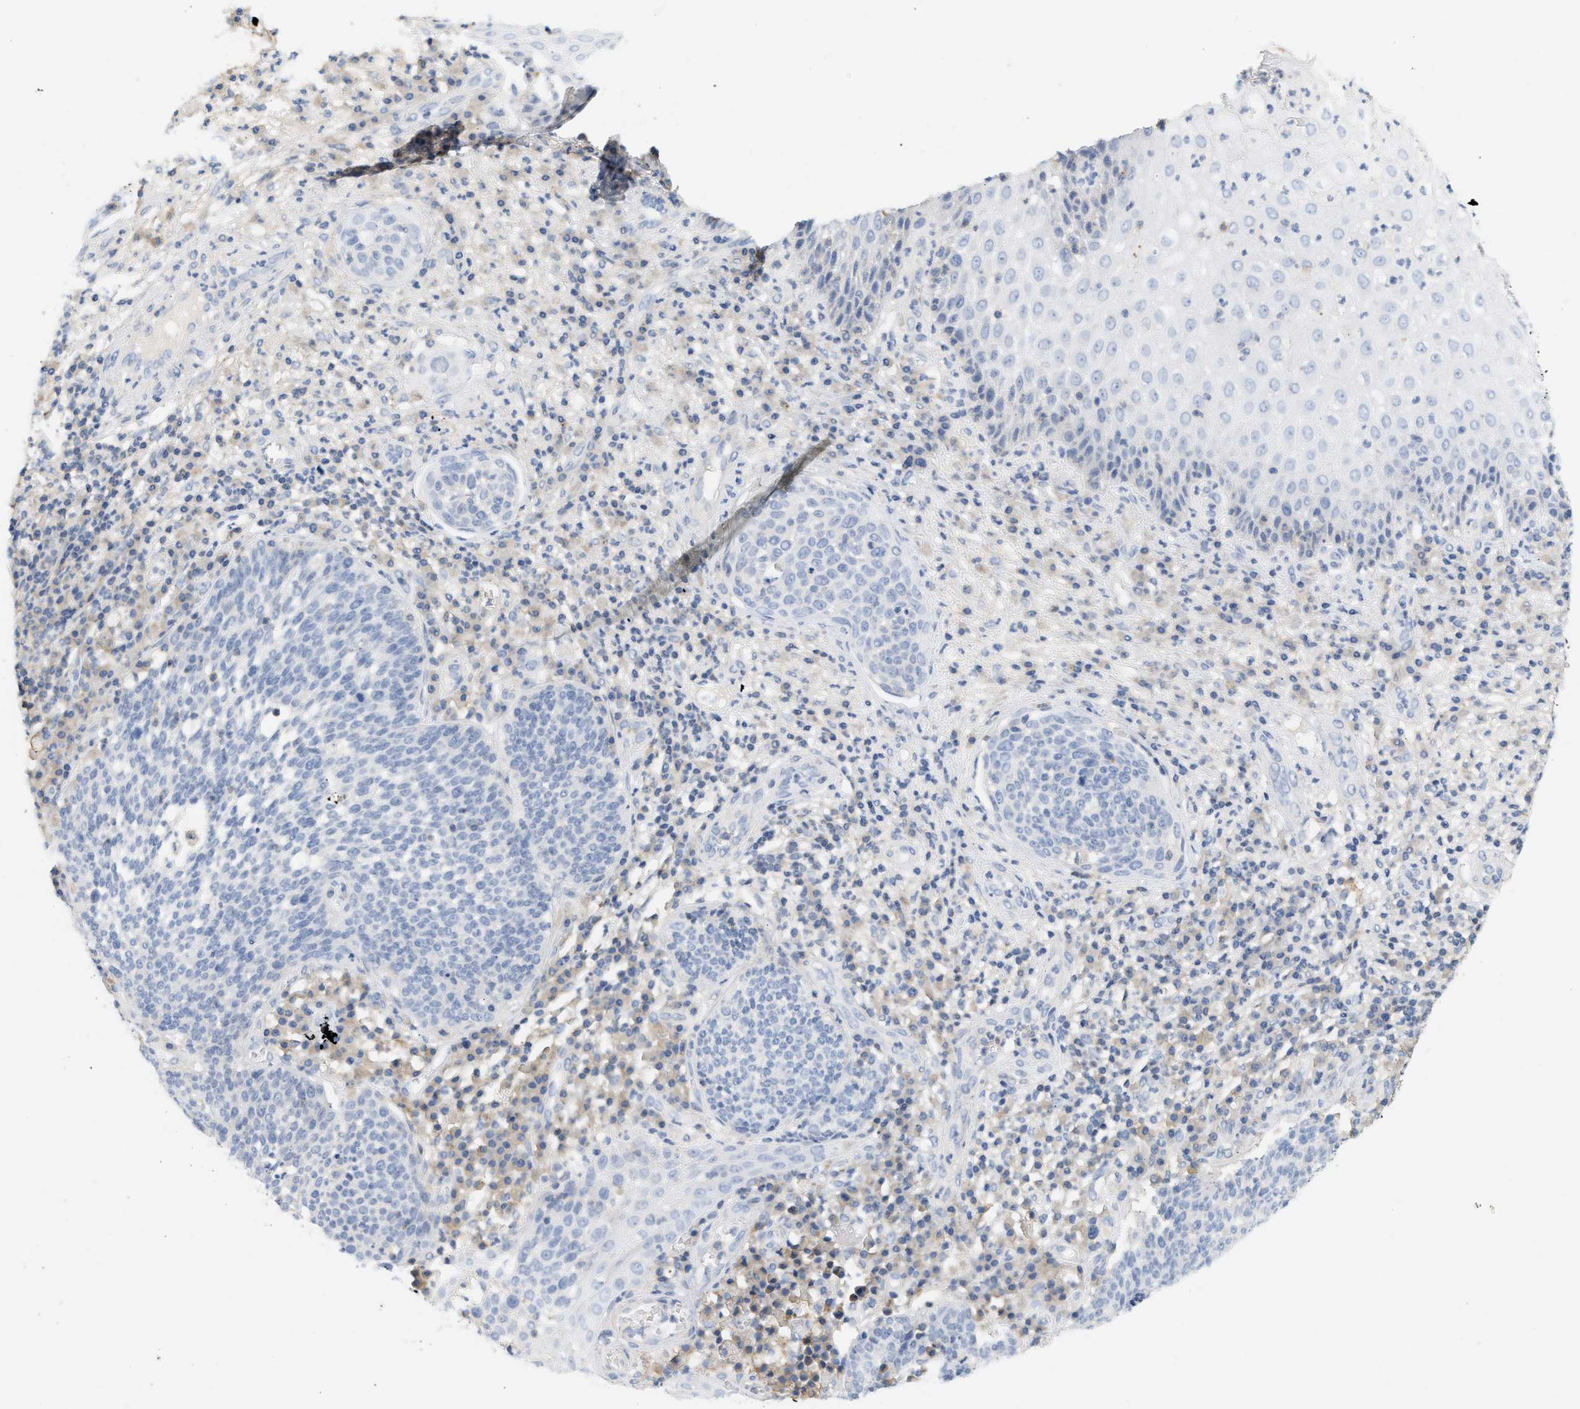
{"staining": {"intensity": "negative", "quantity": "none", "location": "none"}, "tissue": "cervical cancer", "cell_type": "Tumor cells", "image_type": "cancer", "snomed": [{"axis": "morphology", "description": "Squamous cell carcinoma, NOS"}, {"axis": "topography", "description": "Cervix"}], "caption": "High magnification brightfield microscopy of squamous cell carcinoma (cervical) stained with DAB (brown) and counterstained with hematoxylin (blue): tumor cells show no significant expression.", "gene": "BVES", "patient": {"sex": "female", "age": 34}}